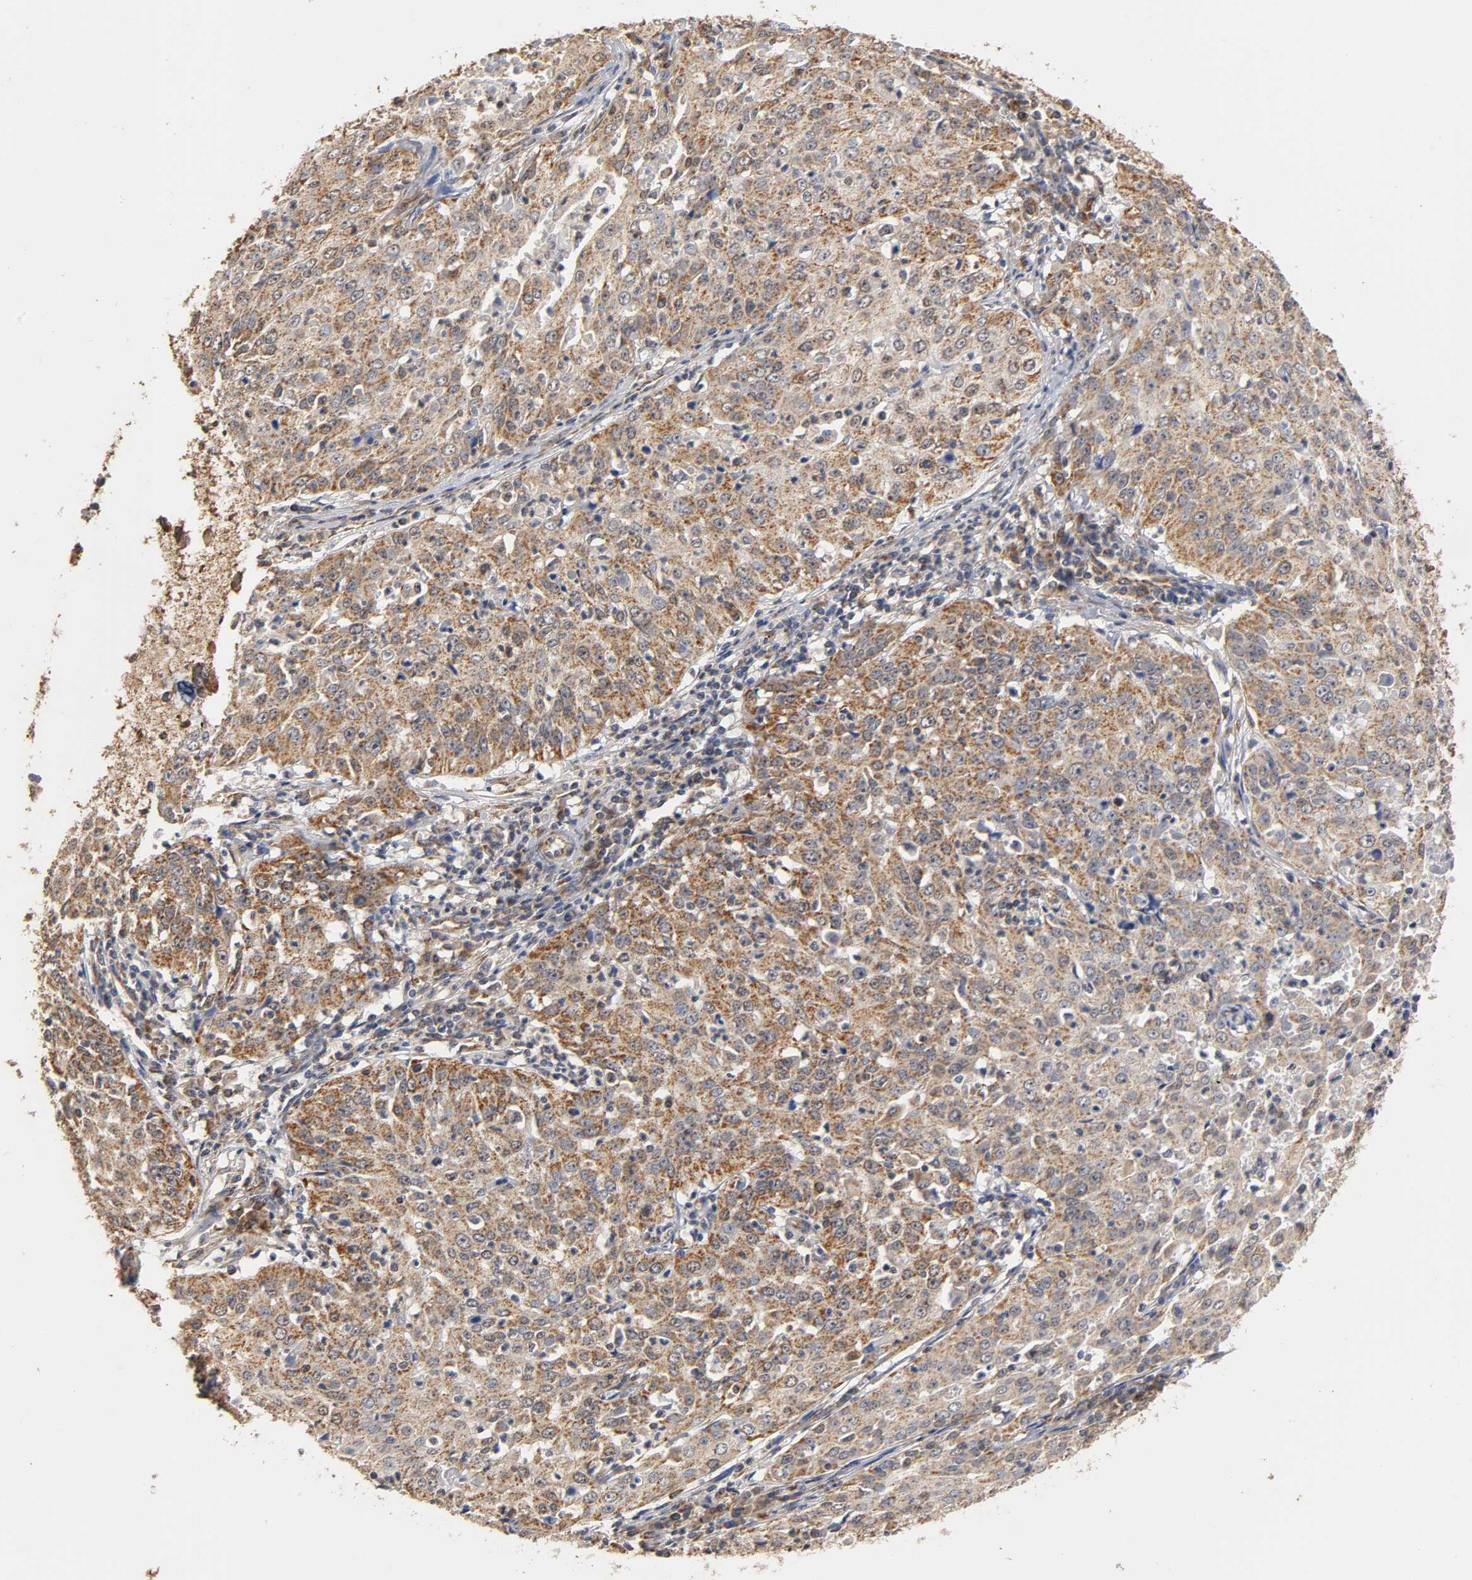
{"staining": {"intensity": "moderate", "quantity": ">75%", "location": "cytoplasmic/membranous"}, "tissue": "cervical cancer", "cell_type": "Tumor cells", "image_type": "cancer", "snomed": [{"axis": "morphology", "description": "Squamous cell carcinoma, NOS"}, {"axis": "topography", "description": "Cervix"}], "caption": "A high-resolution image shows immunohistochemistry staining of squamous cell carcinoma (cervical), which reveals moderate cytoplasmic/membranous staining in approximately >75% of tumor cells. (brown staining indicates protein expression, while blue staining denotes nuclei).", "gene": "PKN1", "patient": {"sex": "female", "age": 39}}